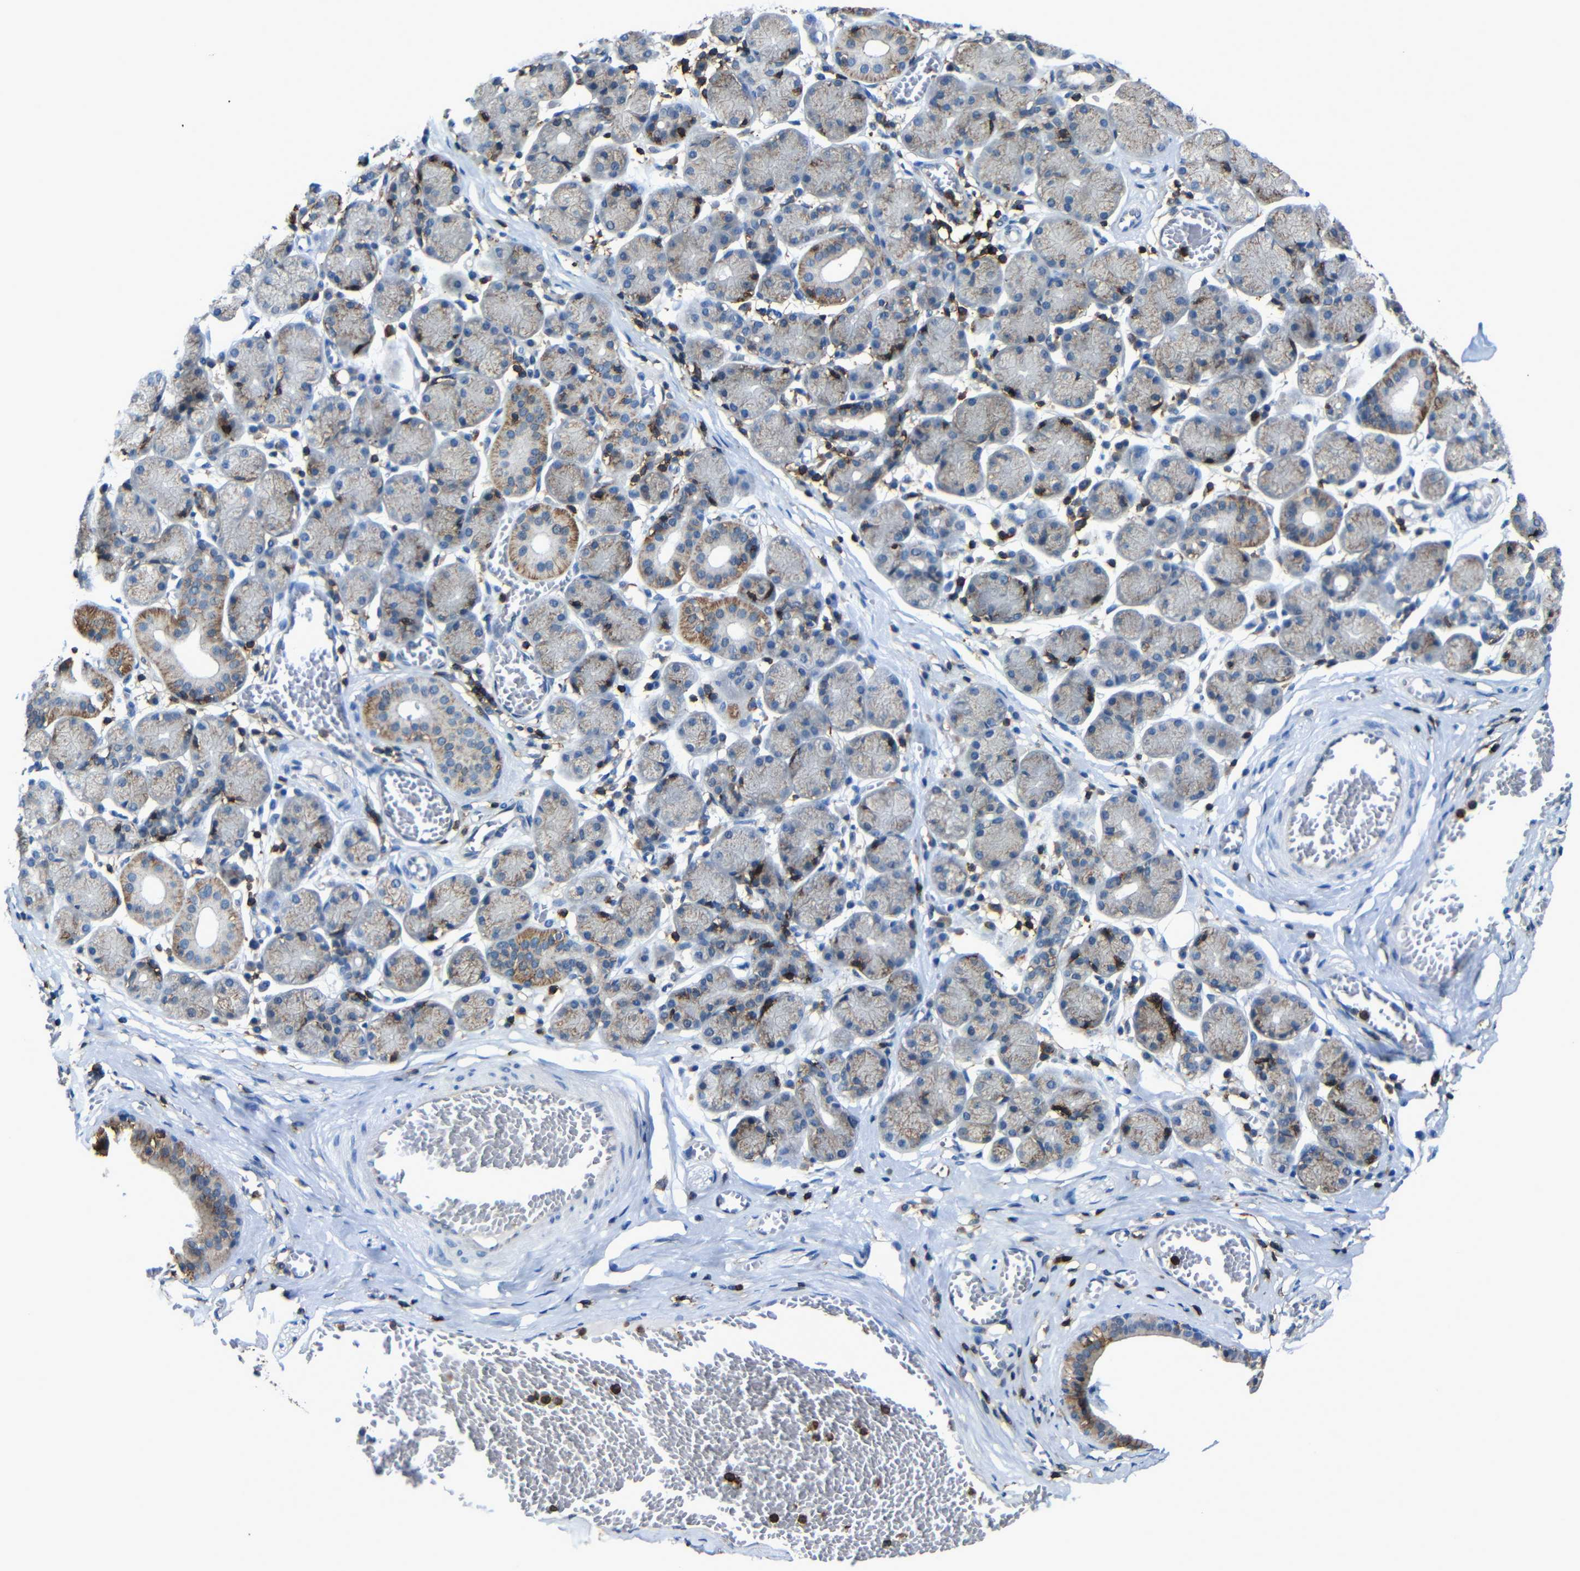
{"staining": {"intensity": "moderate", "quantity": "25%-75%", "location": "cytoplasmic/membranous"}, "tissue": "salivary gland", "cell_type": "Glandular cells", "image_type": "normal", "snomed": [{"axis": "morphology", "description": "Normal tissue, NOS"}, {"axis": "topography", "description": "Salivary gland"}], "caption": "Protein analysis of benign salivary gland reveals moderate cytoplasmic/membranous staining in approximately 25%-75% of glandular cells.", "gene": "P2RY12", "patient": {"sex": "female", "age": 24}}